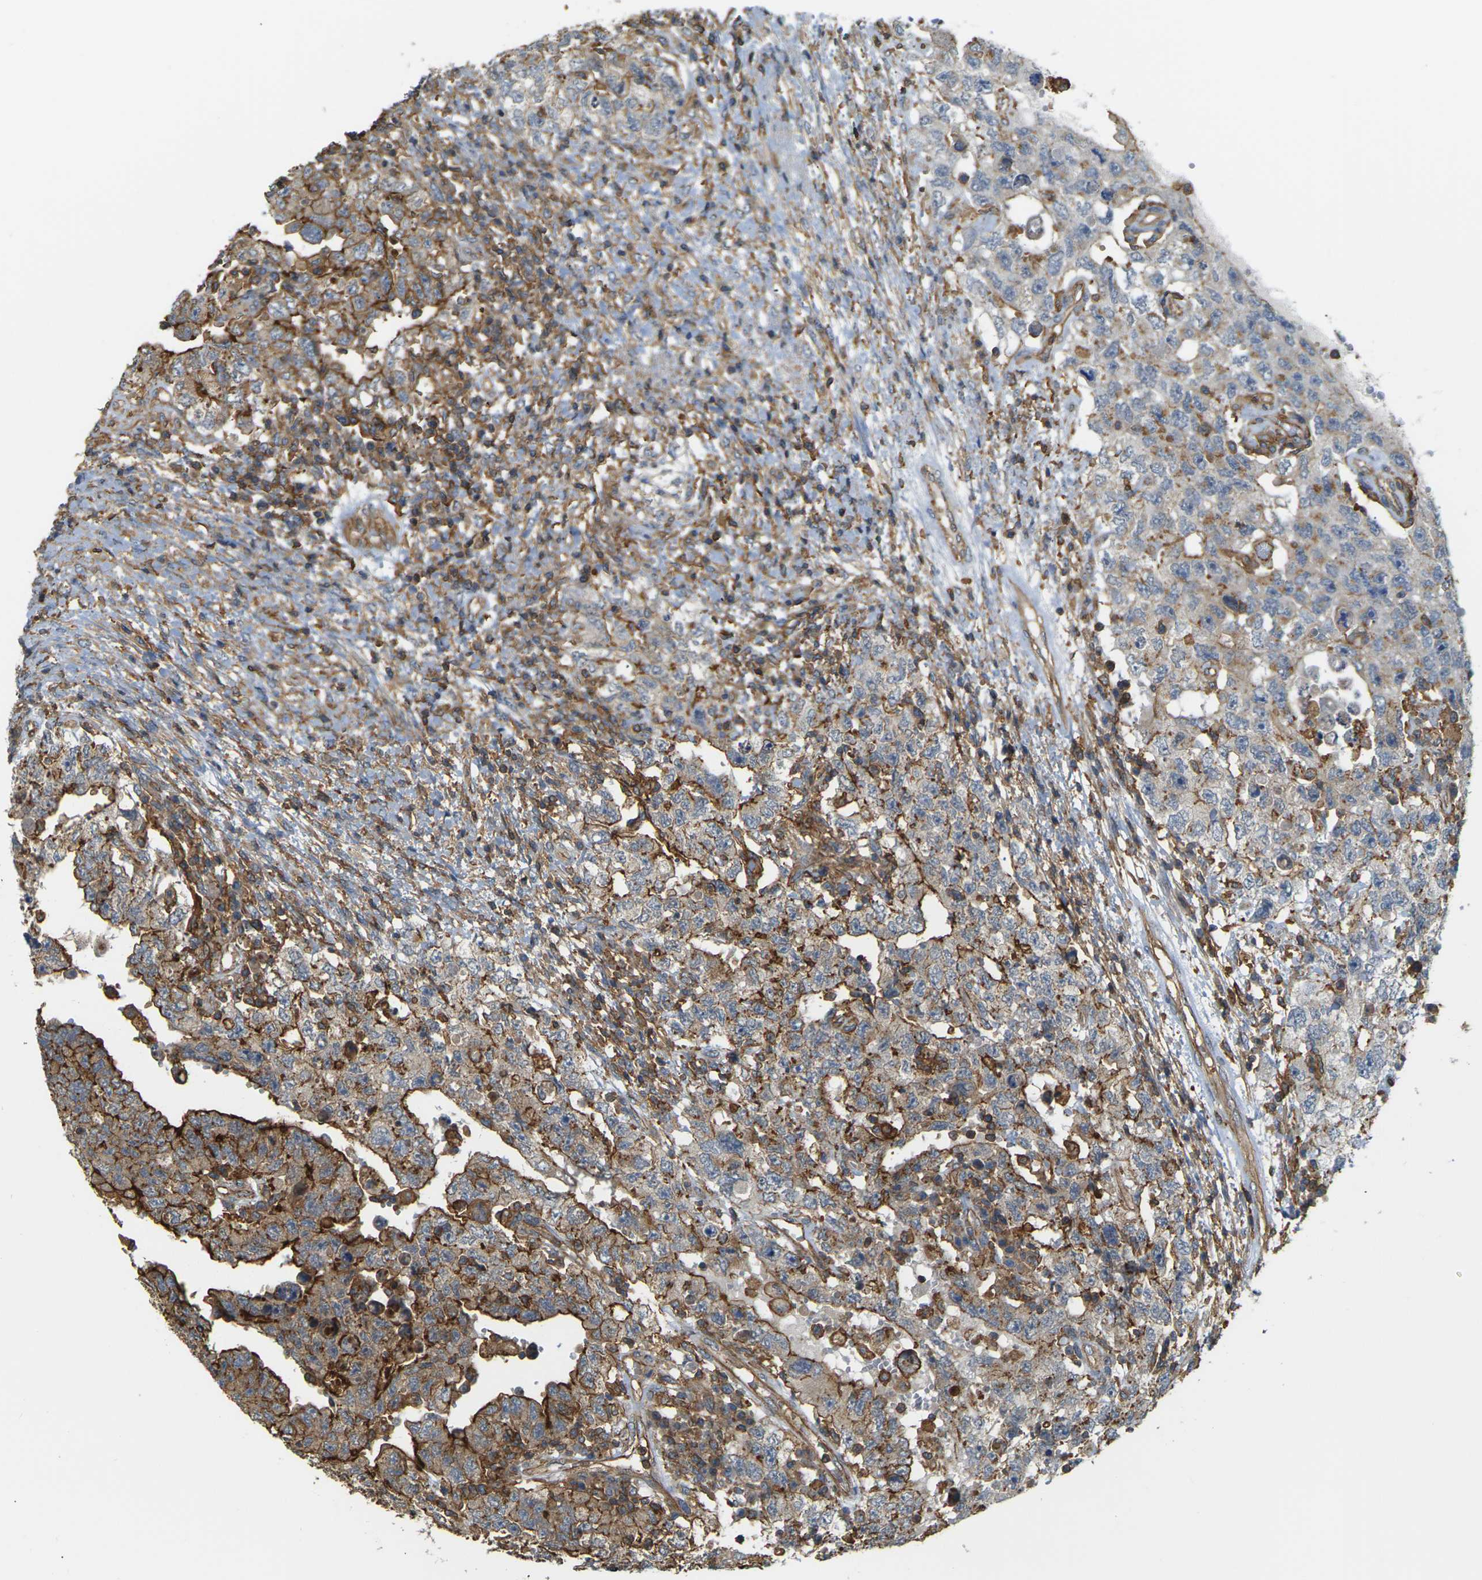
{"staining": {"intensity": "moderate", "quantity": "25%-75%", "location": "cytoplasmic/membranous"}, "tissue": "testis cancer", "cell_type": "Tumor cells", "image_type": "cancer", "snomed": [{"axis": "morphology", "description": "Carcinoma, Embryonal, NOS"}, {"axis": "topography", "description": "Testis"}], "caption": "DAB immunohistochemical staining of embryonal carcinoma (testis) shows moderate cytoplasmic/membranous protein positivity in about 25%-75% of tumor cells.", "gene": "IQGAP1", "patient": {"sex": "male", "age": 26}}